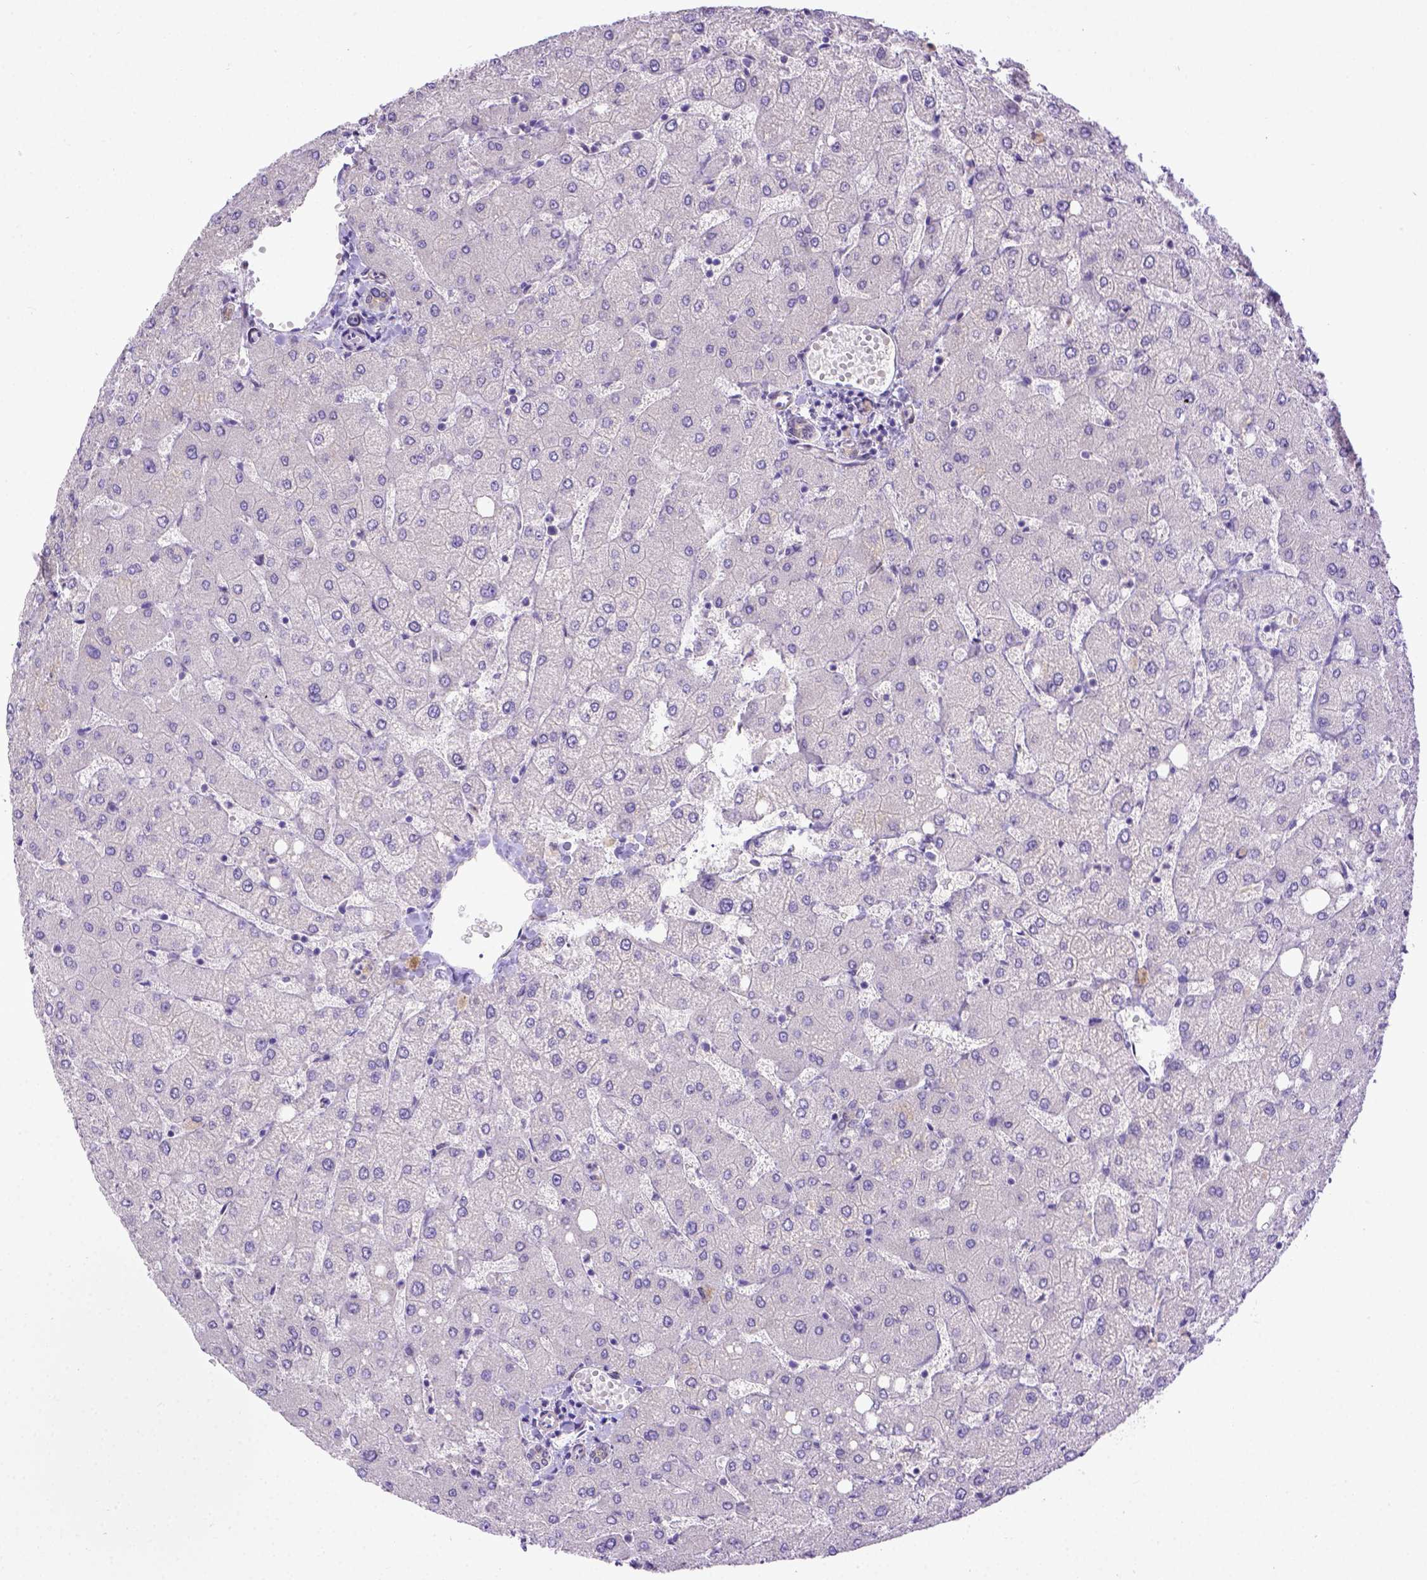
{"staining": {"intensity": "negative", "quantity": "none", "location": "none"}, "tissue": "liver", "cell_type": "Cholangiocytes", "image_type": "normal", "snomed": [{"axis": "morphology", "description": "Normal tissue, NOS"}, {"axis": "topography", "description": "Liver"}], "caption": "The immunohistochemistry histopathology image has no significant positivity in cholangiocytes of liver.", "gene": "BTN1A1", "patient": {"sex": "female", "age": 54}}